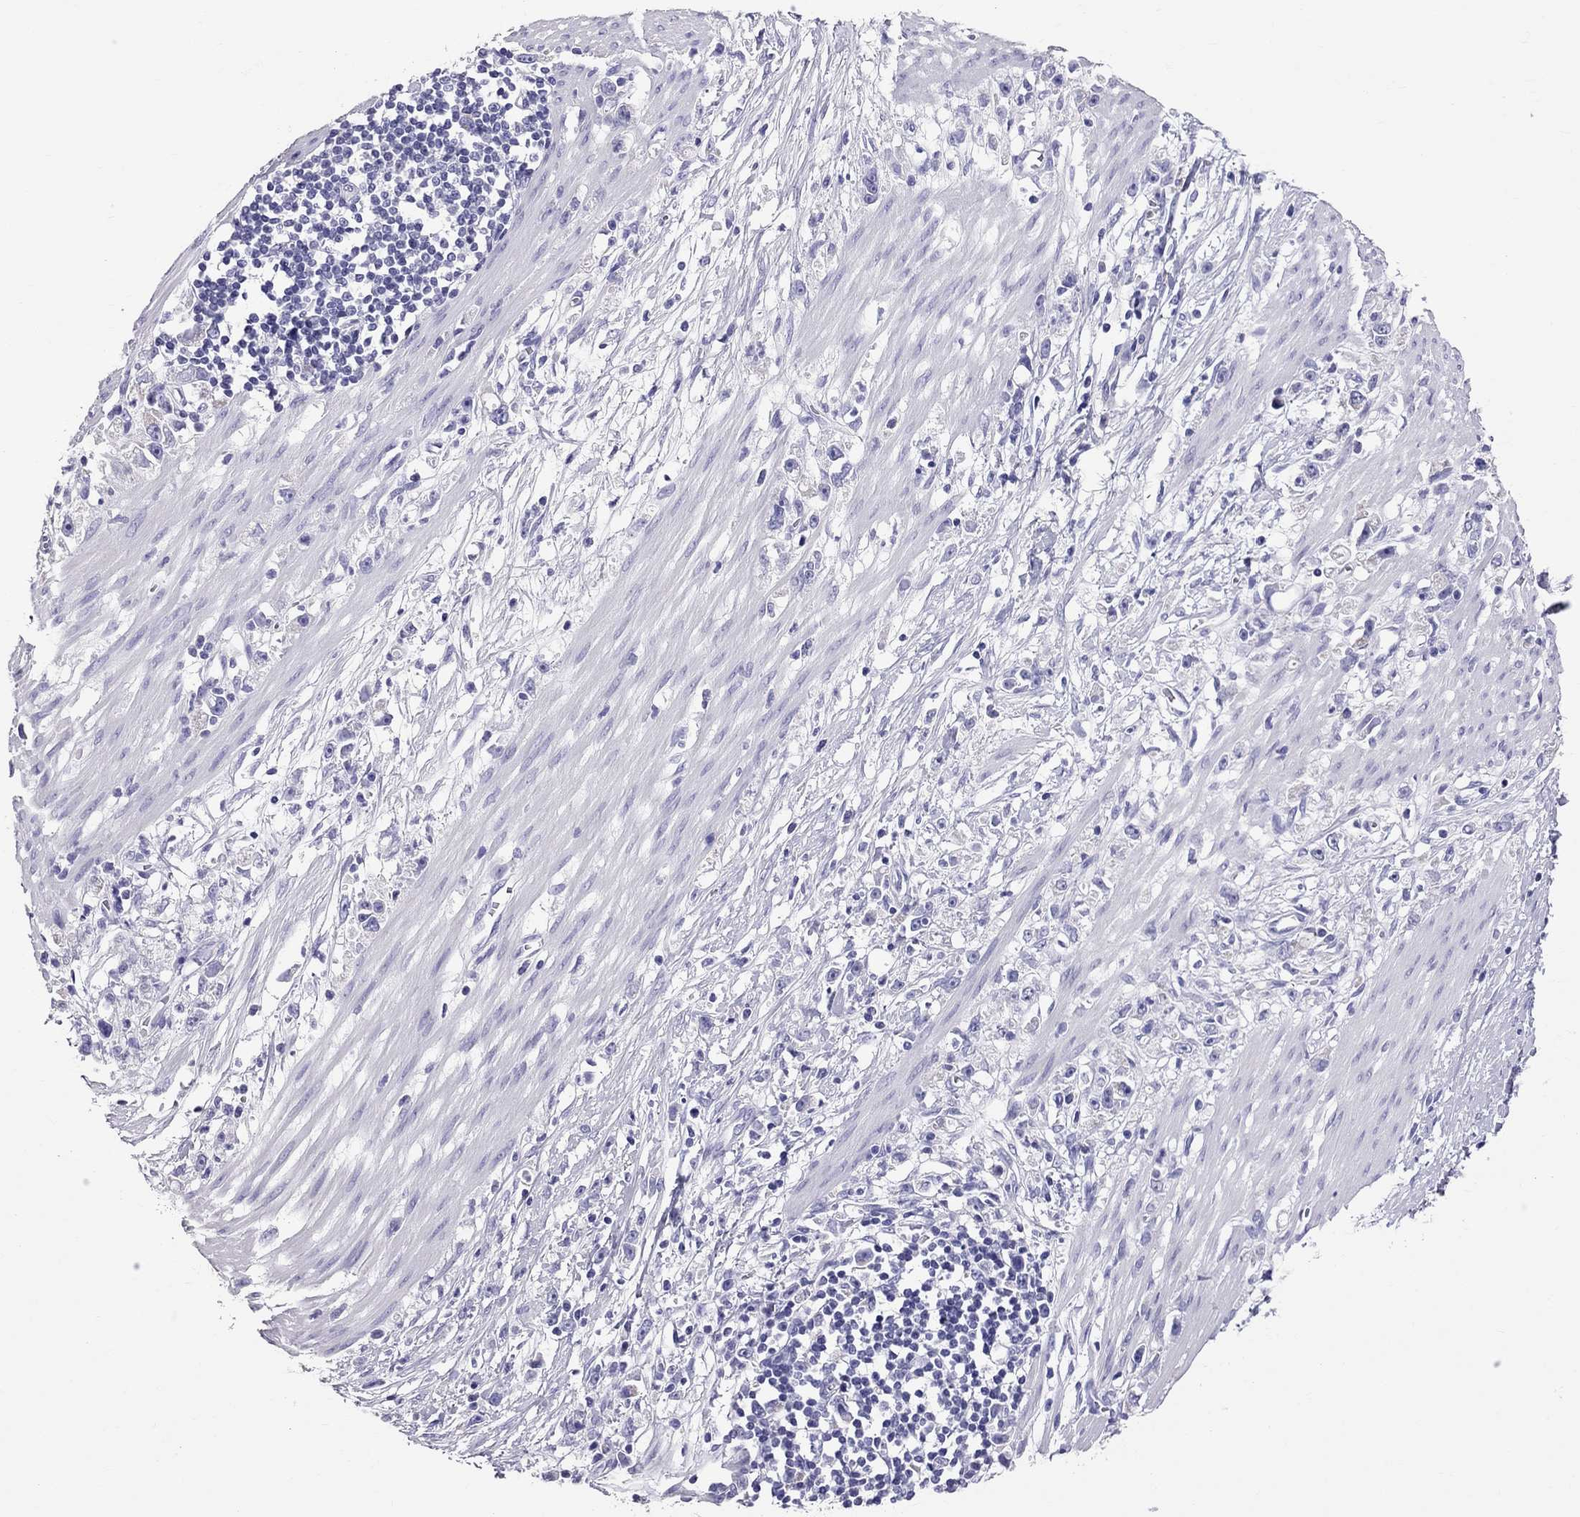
{"staining": {"intensity": "negative", "quantity": "none", "location": "none"}, "tissue": "stomach cancer", "cell_type": "Tumor cells", "image_type": "cancer", "snomed": [{"axis": "morphology", "description": "Adenocarcinoma, NOS"}, {"axis": "topography", "description": "Stomach"}], "caption": "Adenocarcinoma (stomach) was stained to show a protein in brown. There is no significant expression in tumor cells.", "gene": "TTLL13", "patient": {"sex": "female", "age": 59}}